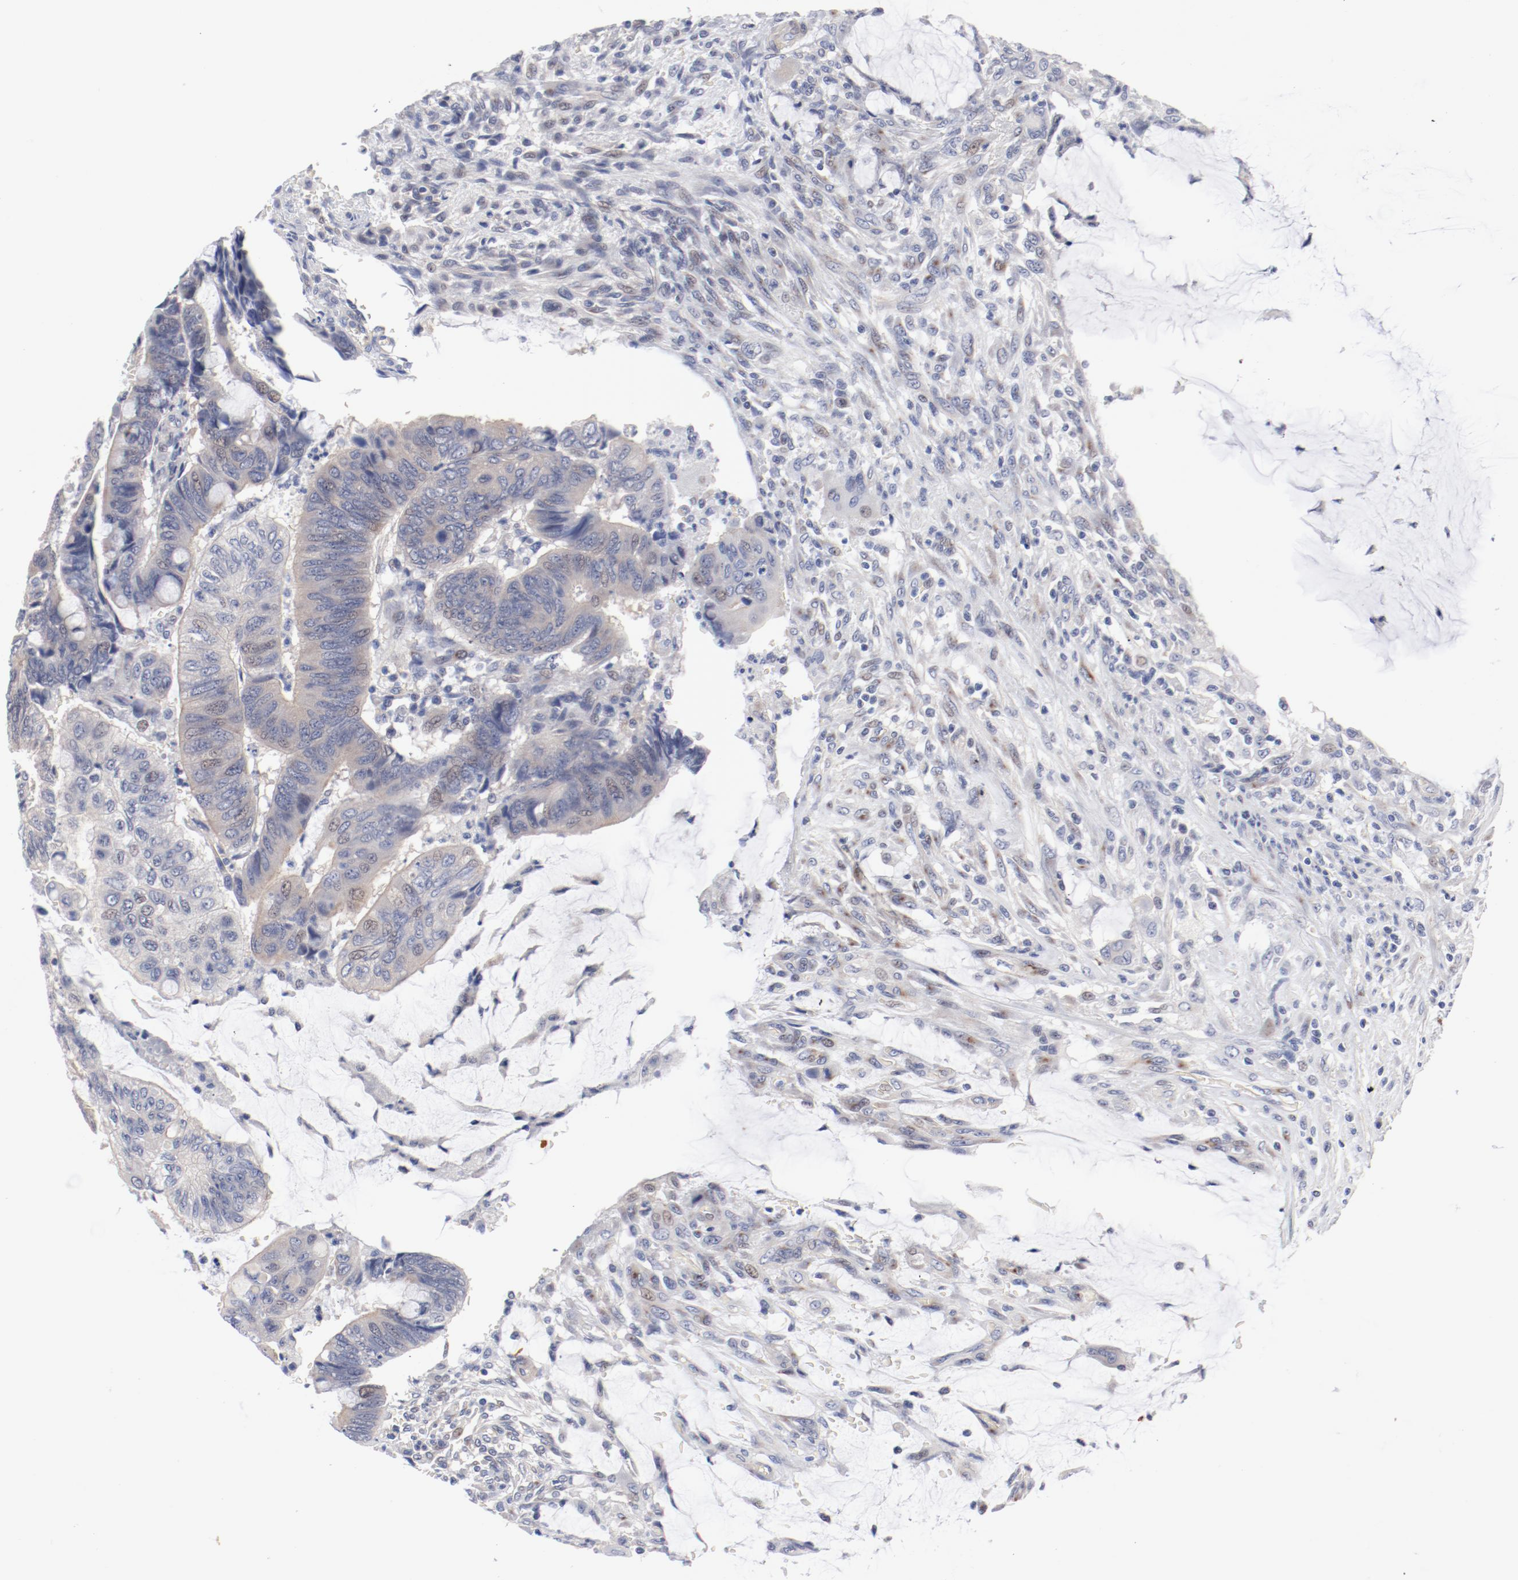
{"staining": {"intensity": "weak", "quantity": ">75%", "location": "cytoplasmic/membranous"}, "tissue": "colorectal cancer", "cell_type": "Tumor cells", "image_type": "cancer", "snomed": [{"axis": "morphology", "description": "Normal tissue, NOS"}, {"axis": "morphology", "description": "Adenocarcinoma, NOS"}, {"axis": "topography", "description": "Rectum"}], "caption": "Human colorectal cancer stained with a protein marker reveals weak staining in tumor cells.", "gene": "GPR143", "patient": {"sex": "male", "age": 92}}